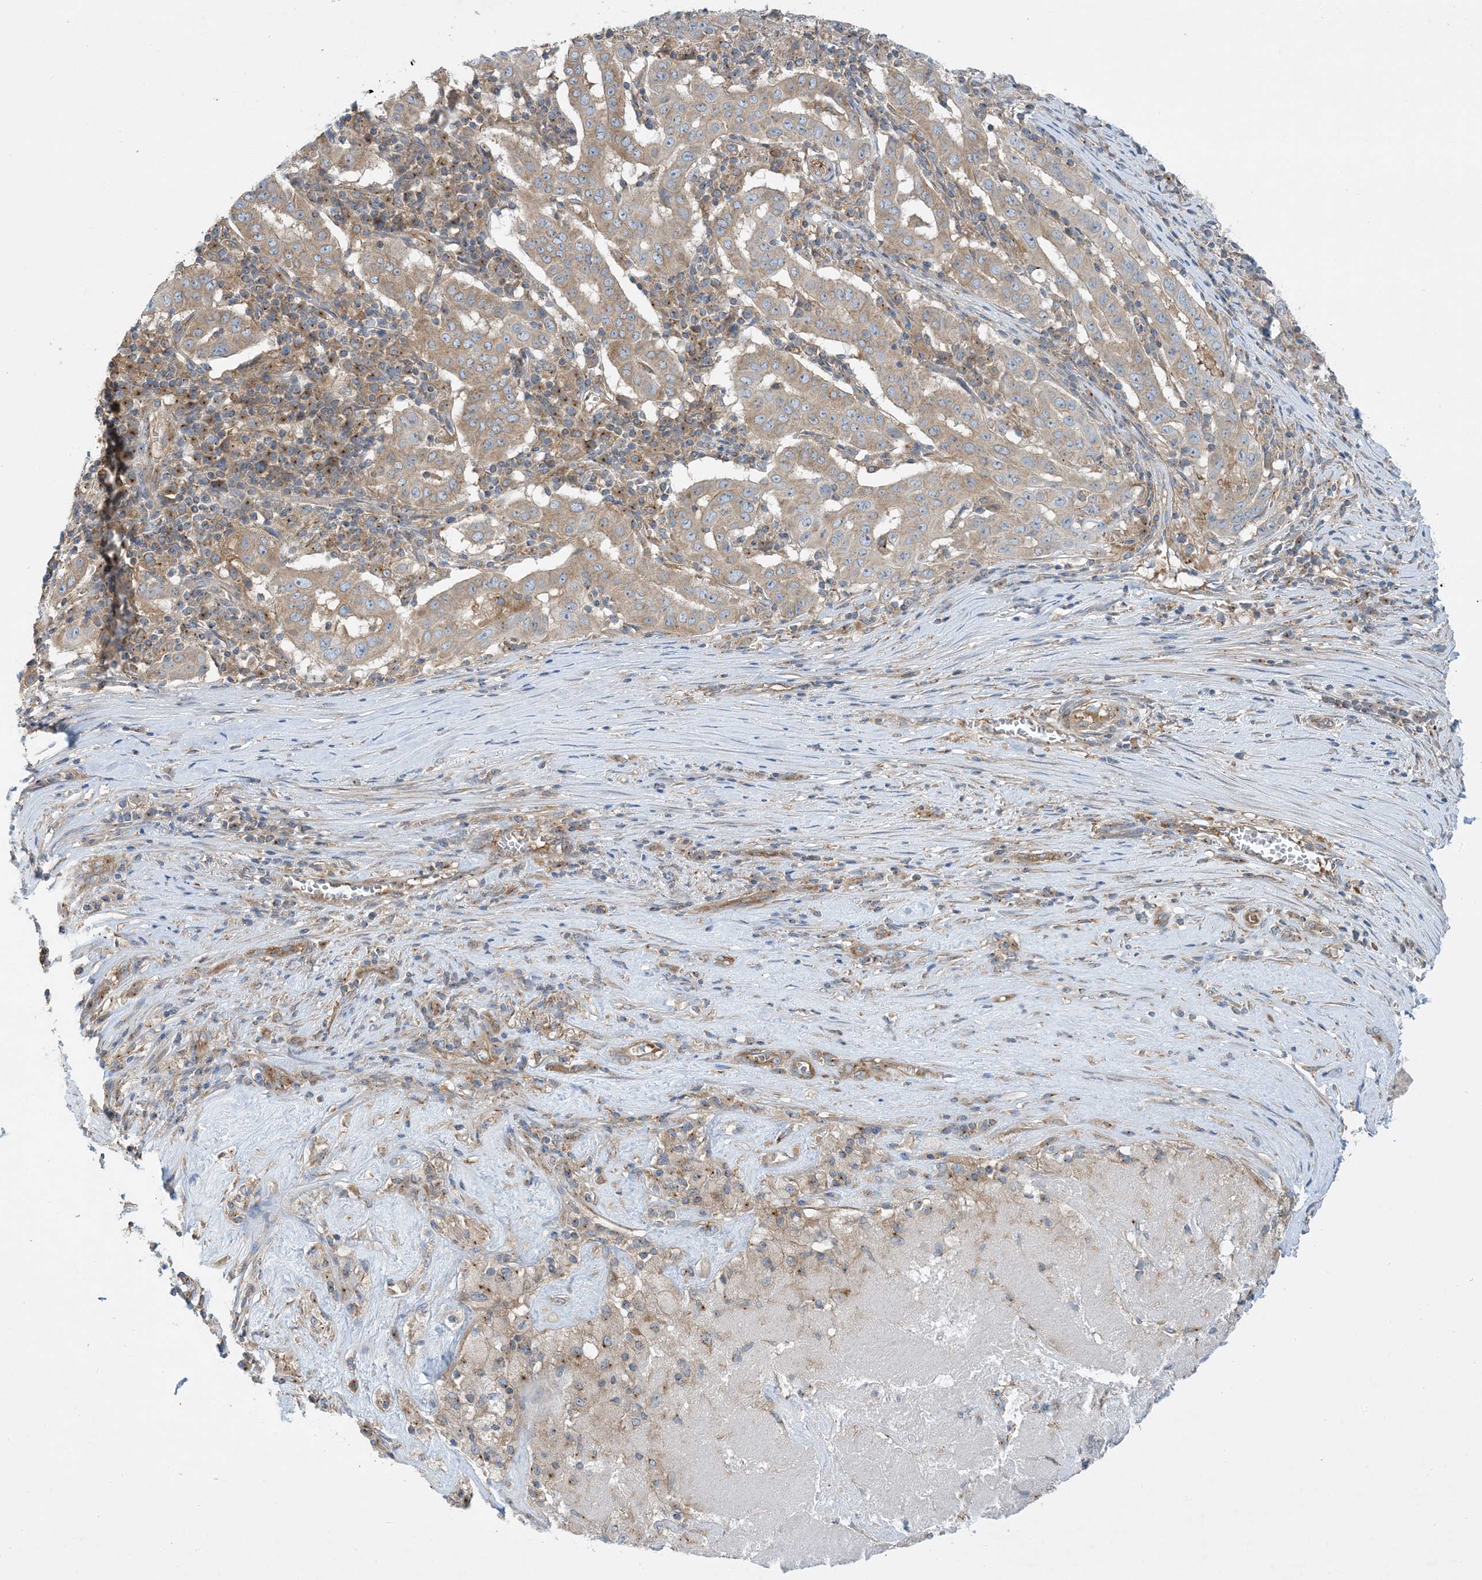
{"staining": {"intensity": "weak", "quantity": "25%-75%", "location": "cytoplasmic/membranous"}, "tissue": "pancreatic cancer", "cell_type": "Tumor cells", "image_type": "cancer", "snomed": [{"axis": "morphology", "description": "Adenocarcinoma, NOS"}, {"axis": "topography", "description": "Pancreas"}], "caption": "High-magnification brightfield microscopy of pancreatic cancer (adenocarcinoma) stained with DAB (brown) and counterstained with hematoxylin (blue). tumor cells exhibit weak cytoplasmic/membranous staining is identified in approximately25%-75% of cells.", "gene": "SIDT1", "patient": {"sex": "male", "age": 63}}